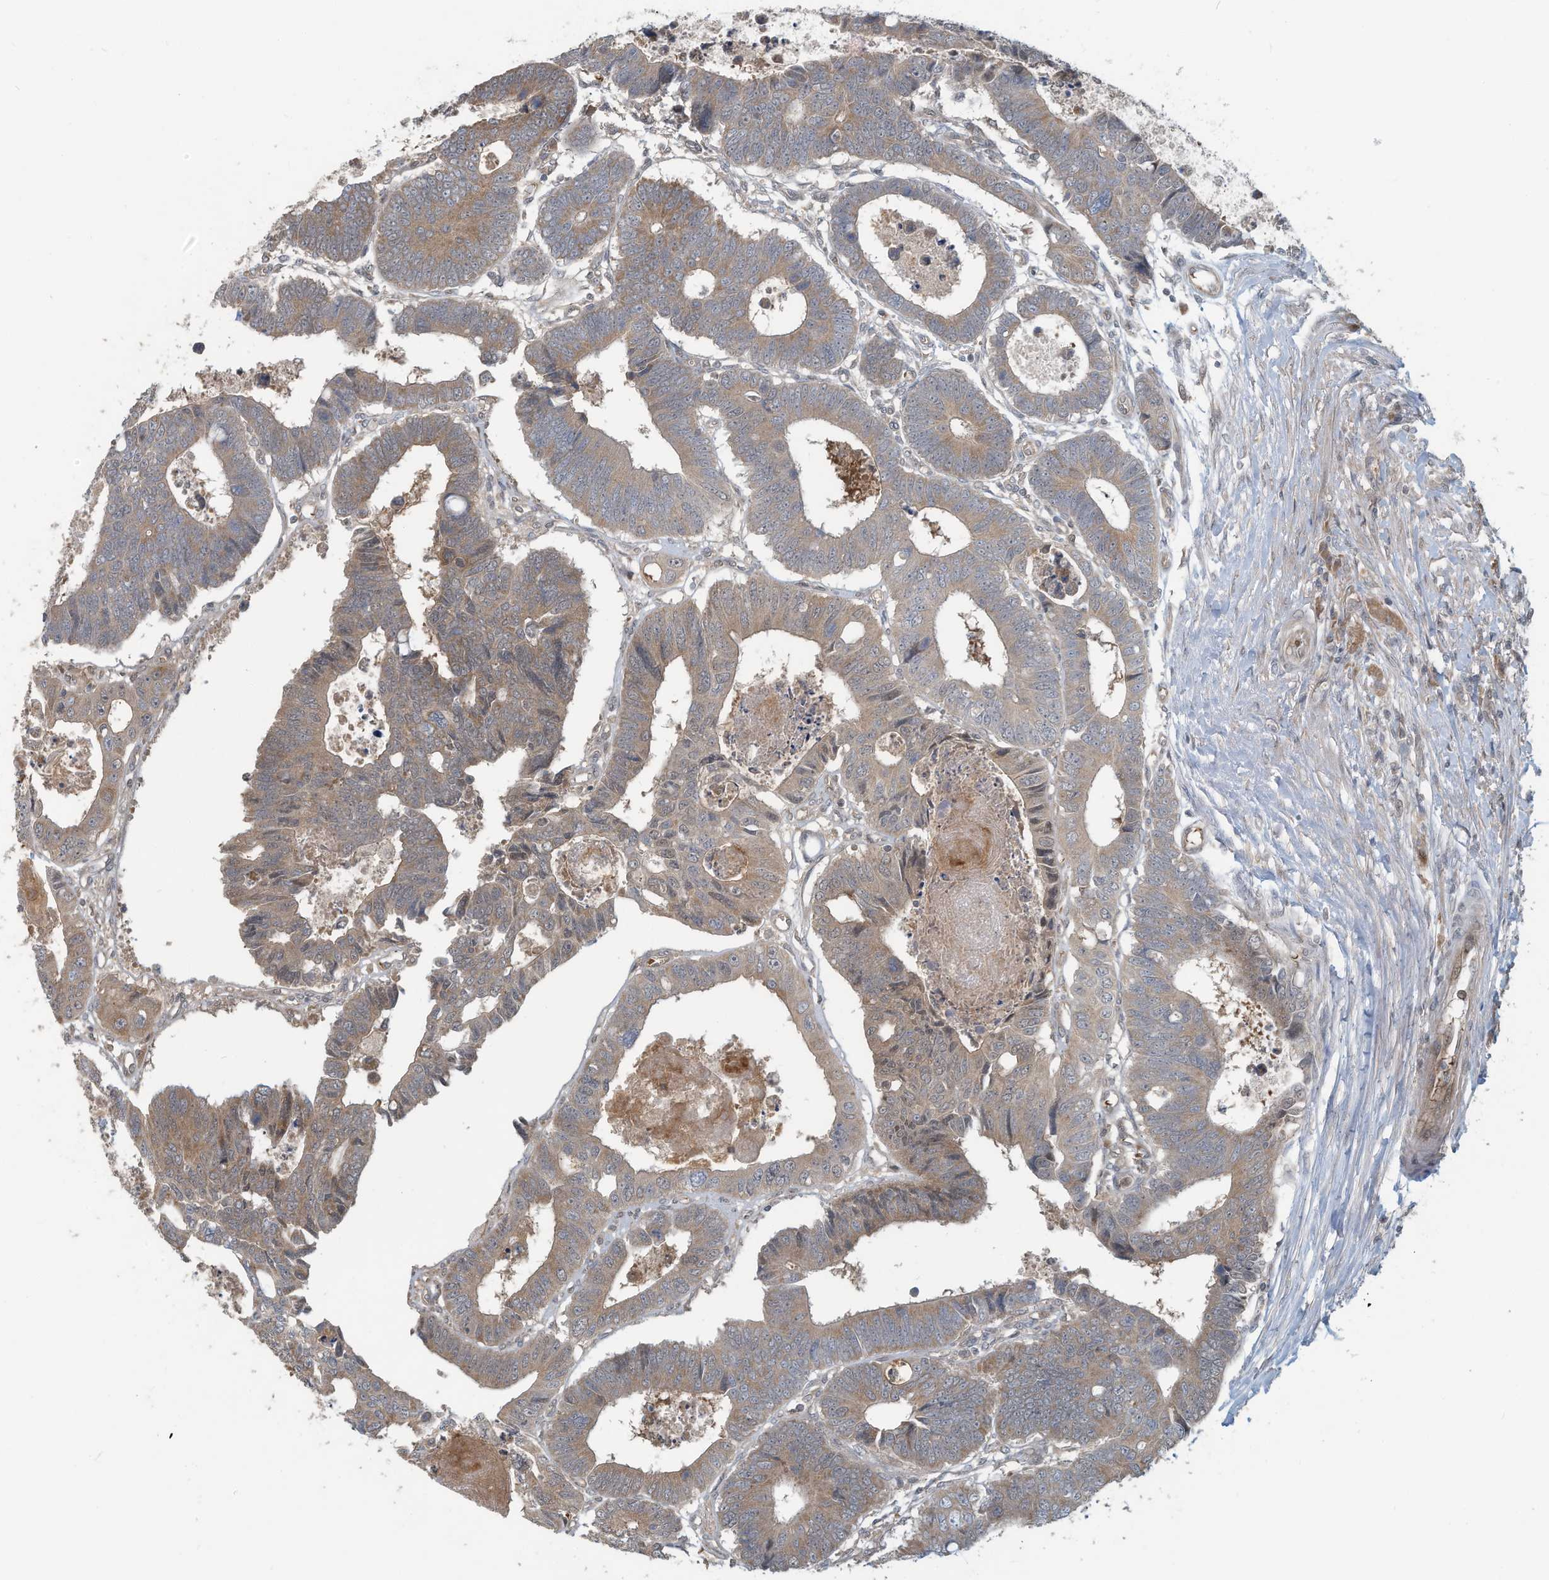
{"staining": {"intensity": "moderate", "quantity": ">75%", "location": "cytoplasmic/membranous"}, "tissue": "colorectal cancer", "cell_type": "Tumor cells", "image_type": "cancer", "snomed": [{"axis": "morphology", "description": "Adenocarcinoma, NOS"}, {"axis": "topography", "description": "Rectum"}], "caption": "Protein staining by immunohistochemistry shows moderate cytoplasmic/membranous expression in approximately >75% of tumor cells in adenocarcinoma (colorectal).", "gene": "ERI2", "patient": {"sex": "male", "age": 84}}